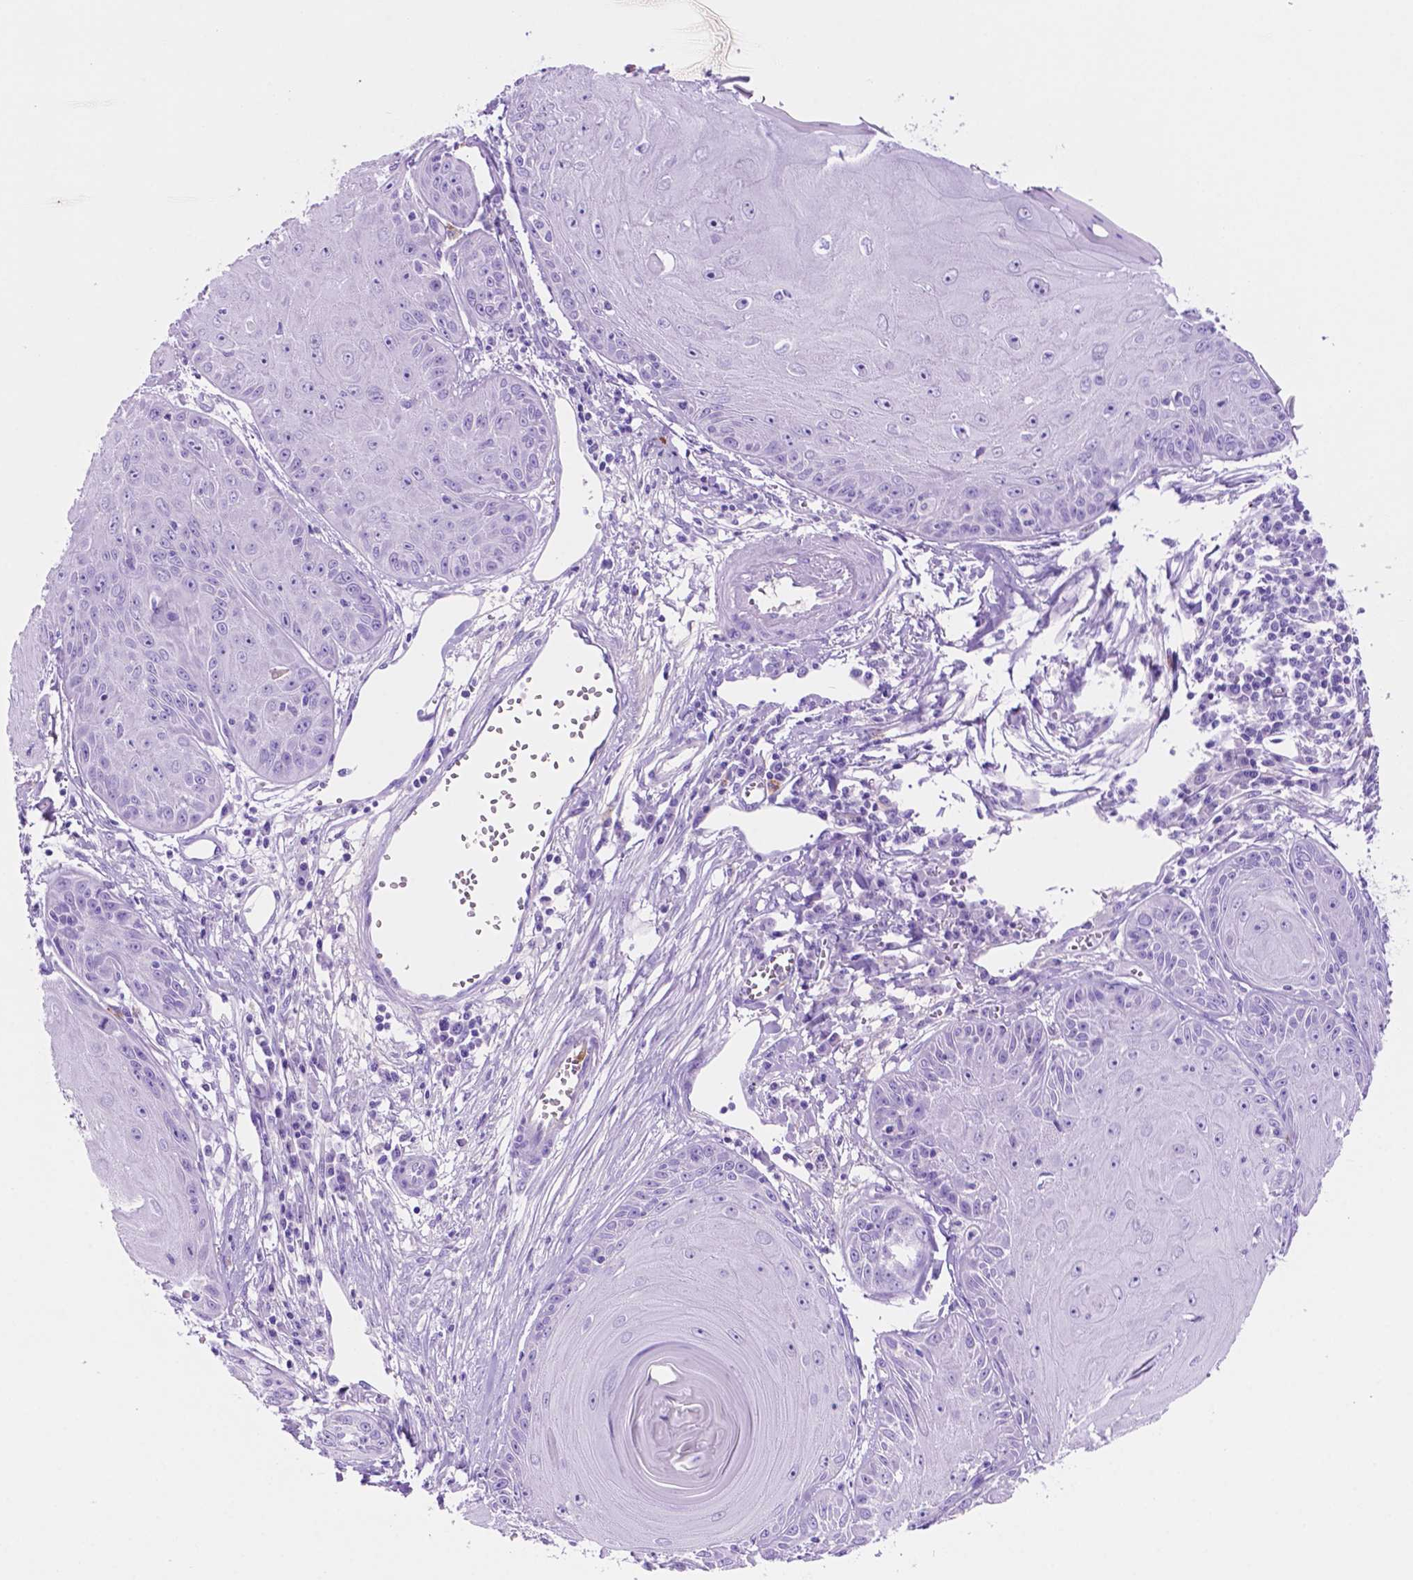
{"staining": {"intensity": "negative", "quantity": "none", "location": "none"}, "tissue": "skin cancer", "cell_type": "Tumor cells", "image_type": "cancer", "snomed": [{"axis": "morphology", "description": "Squamous cell carcinoma, NOS"}, {"axis": "topography", "description": "Skin"}, {"axis": "topography", "description": "Vulva"}], "caption": "IHC micrograph of neoplastic tissue: skin cancer stained with DAB (3,3'-diaminobenzidine) exhibits no significant protein expression in tumor cells.", "gene": "FOXB2", "patient": {"sex": "female", "age": 85}}